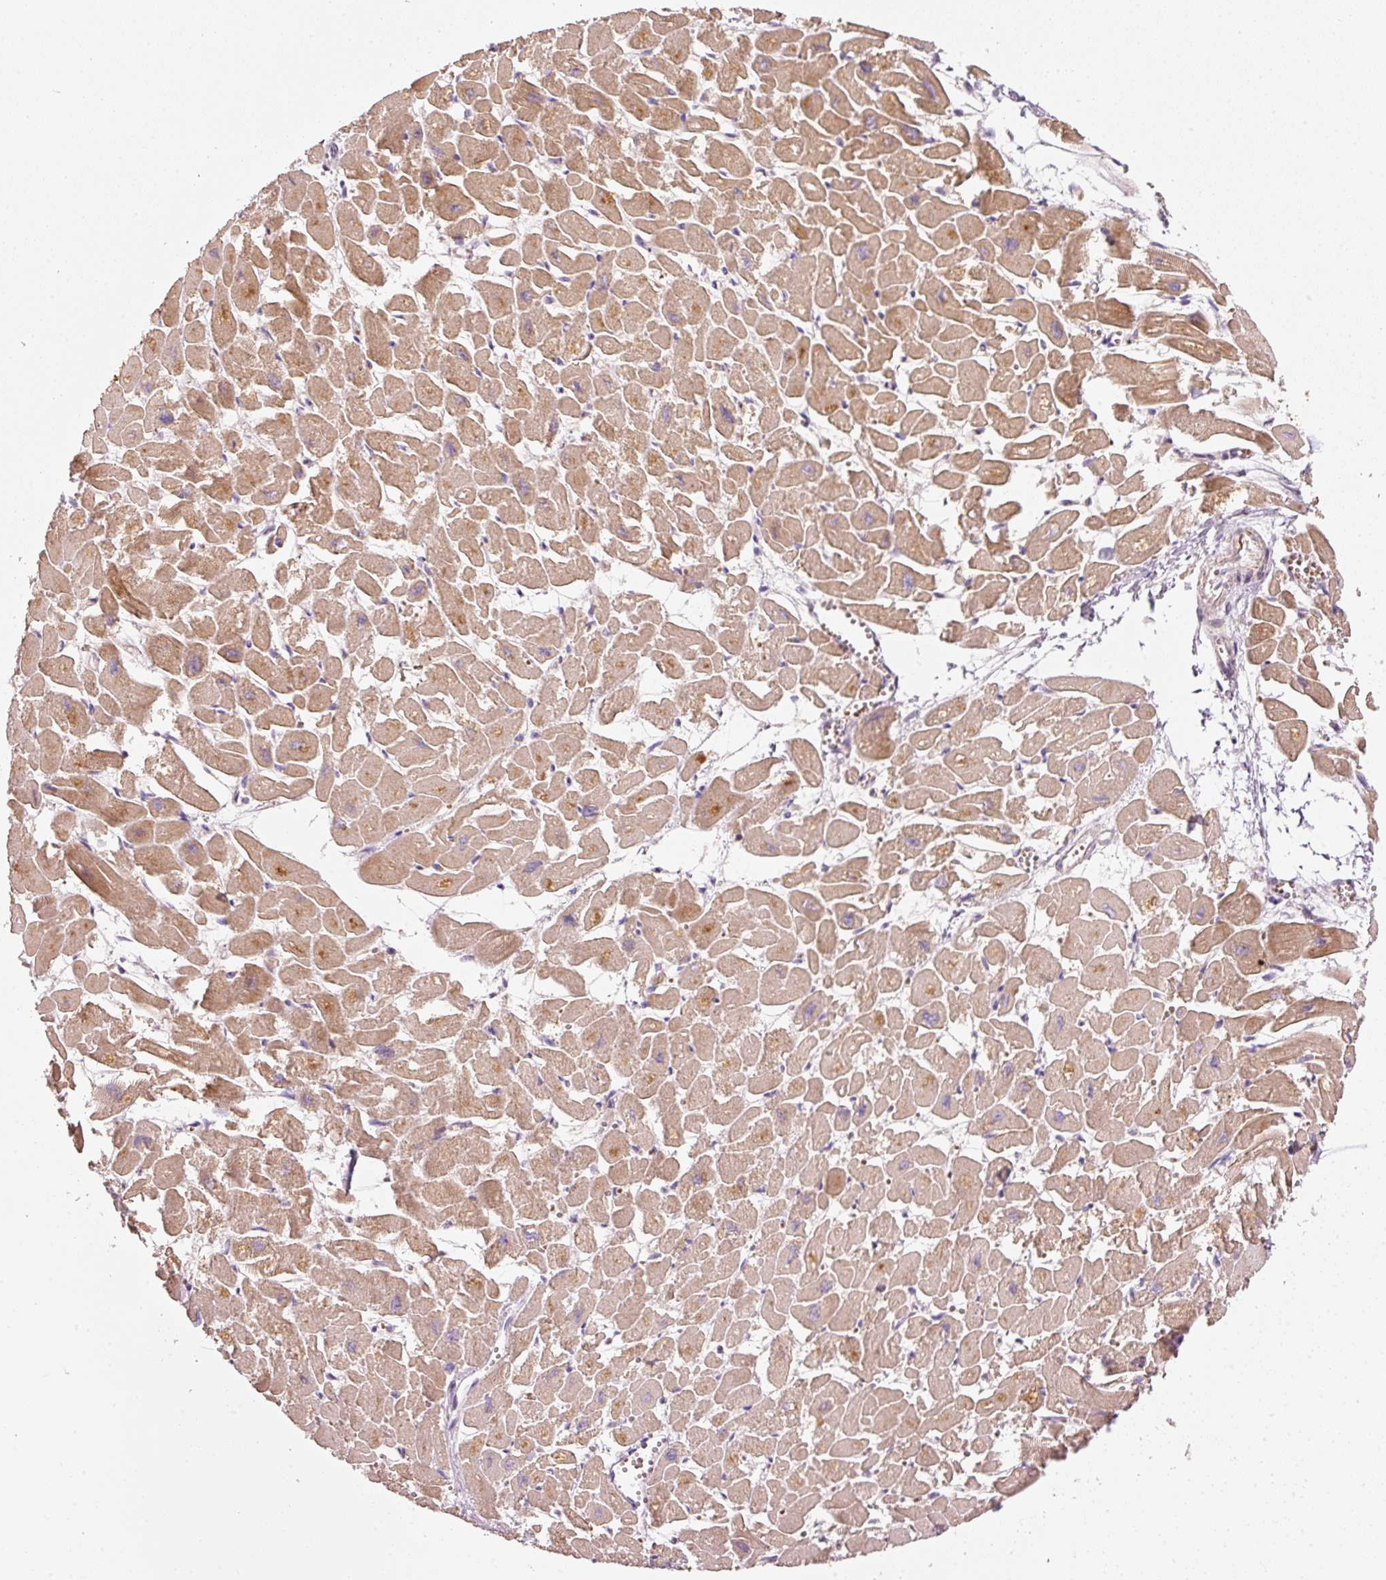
{"staining": {"intensity": "moderate", "quantity": ">75%", "location": "cytoplasmic/membranous"}, "tissue": "heart muscle", "cell_type": "Cardiomyocytes", "image_type": "normal", "snomed": [{"axis": "morphology", "description": "Normal tissue, NOS"}, {"axis": "topography", "description": "Heart"}], "caption": "Human heart muscle stained for a protein (brown) displays moderate cytoplasmic/membranous positive positivity in approximately >75% of cardiomyocytes.", "gene": "KLHL21", "patient": {"sex": "male", "age": 54}}